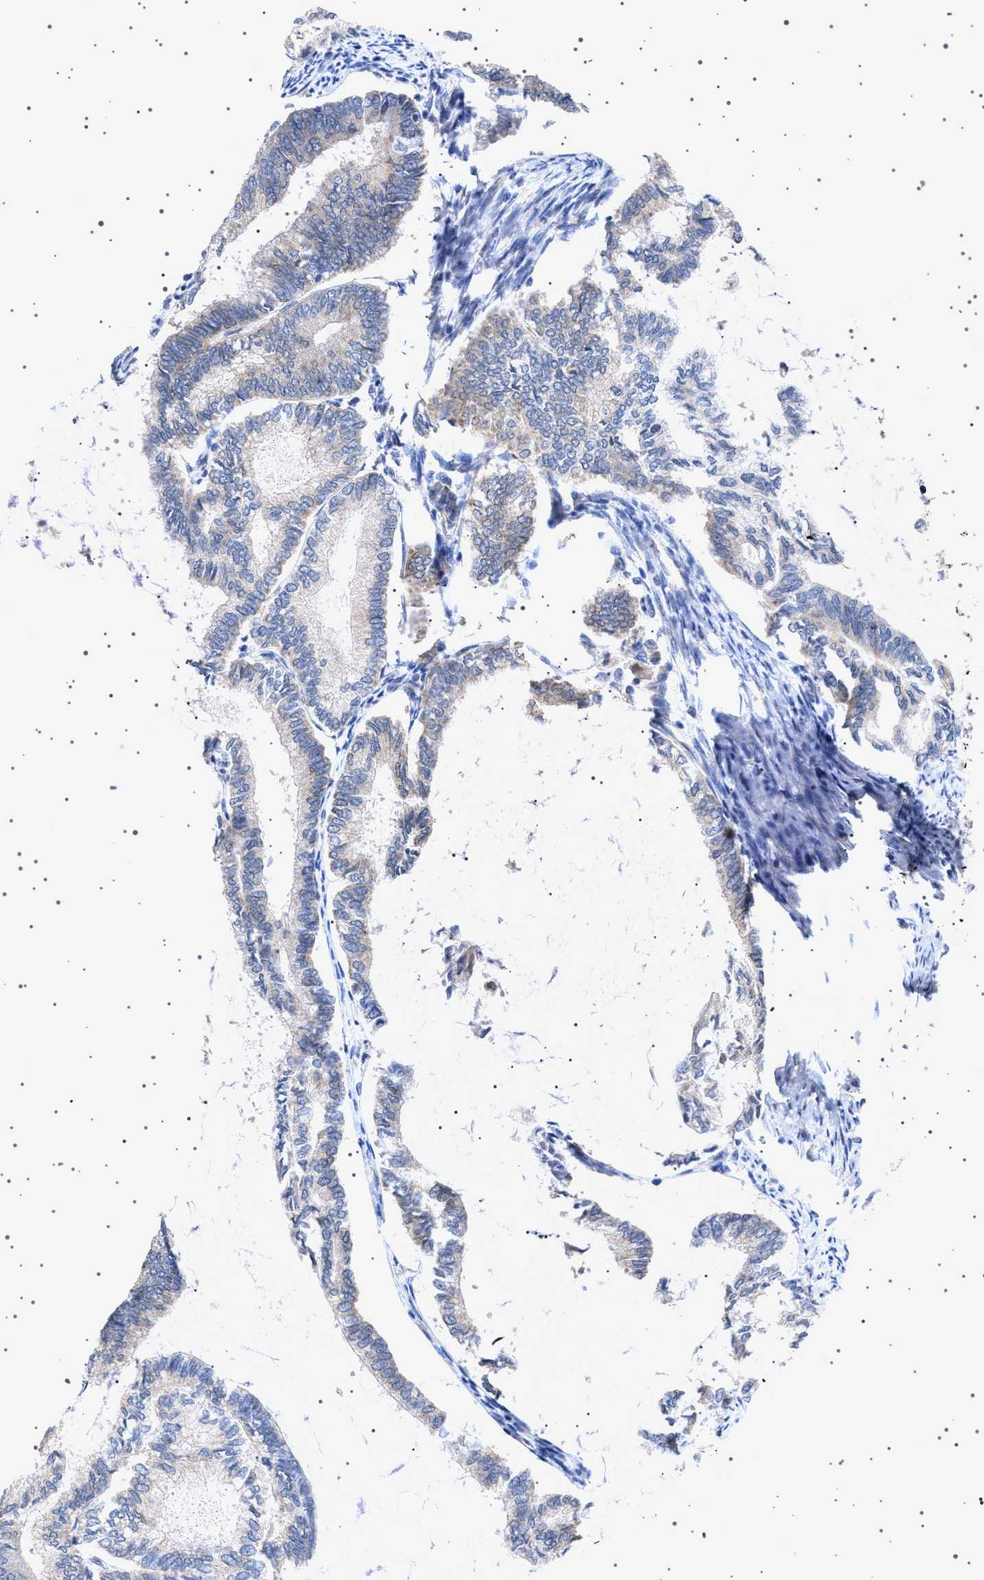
{"staining": {"intensity": "weak", "quantity": "<25%", "location": "cytoplasmic/membranous,nuclear"}, "tissue": "endometrial cancer", "cell_type": "Tumor cells", "image_type": "cancer", "snomed": [{"axis": "morphology", "description": "Adenocarcinoma, NOS"}, {"axis": "topography", "description": "Endometrium"}], "caption": "Histopathology image shows no protein staining in tumor cells of adenocarcinoma (endometrial) tissue. (DAB immunohistochemistry (IHC) with hematoxylin counter stain).", "gene": "NUP93", "patient": {"sex": "female", "age": 86}}